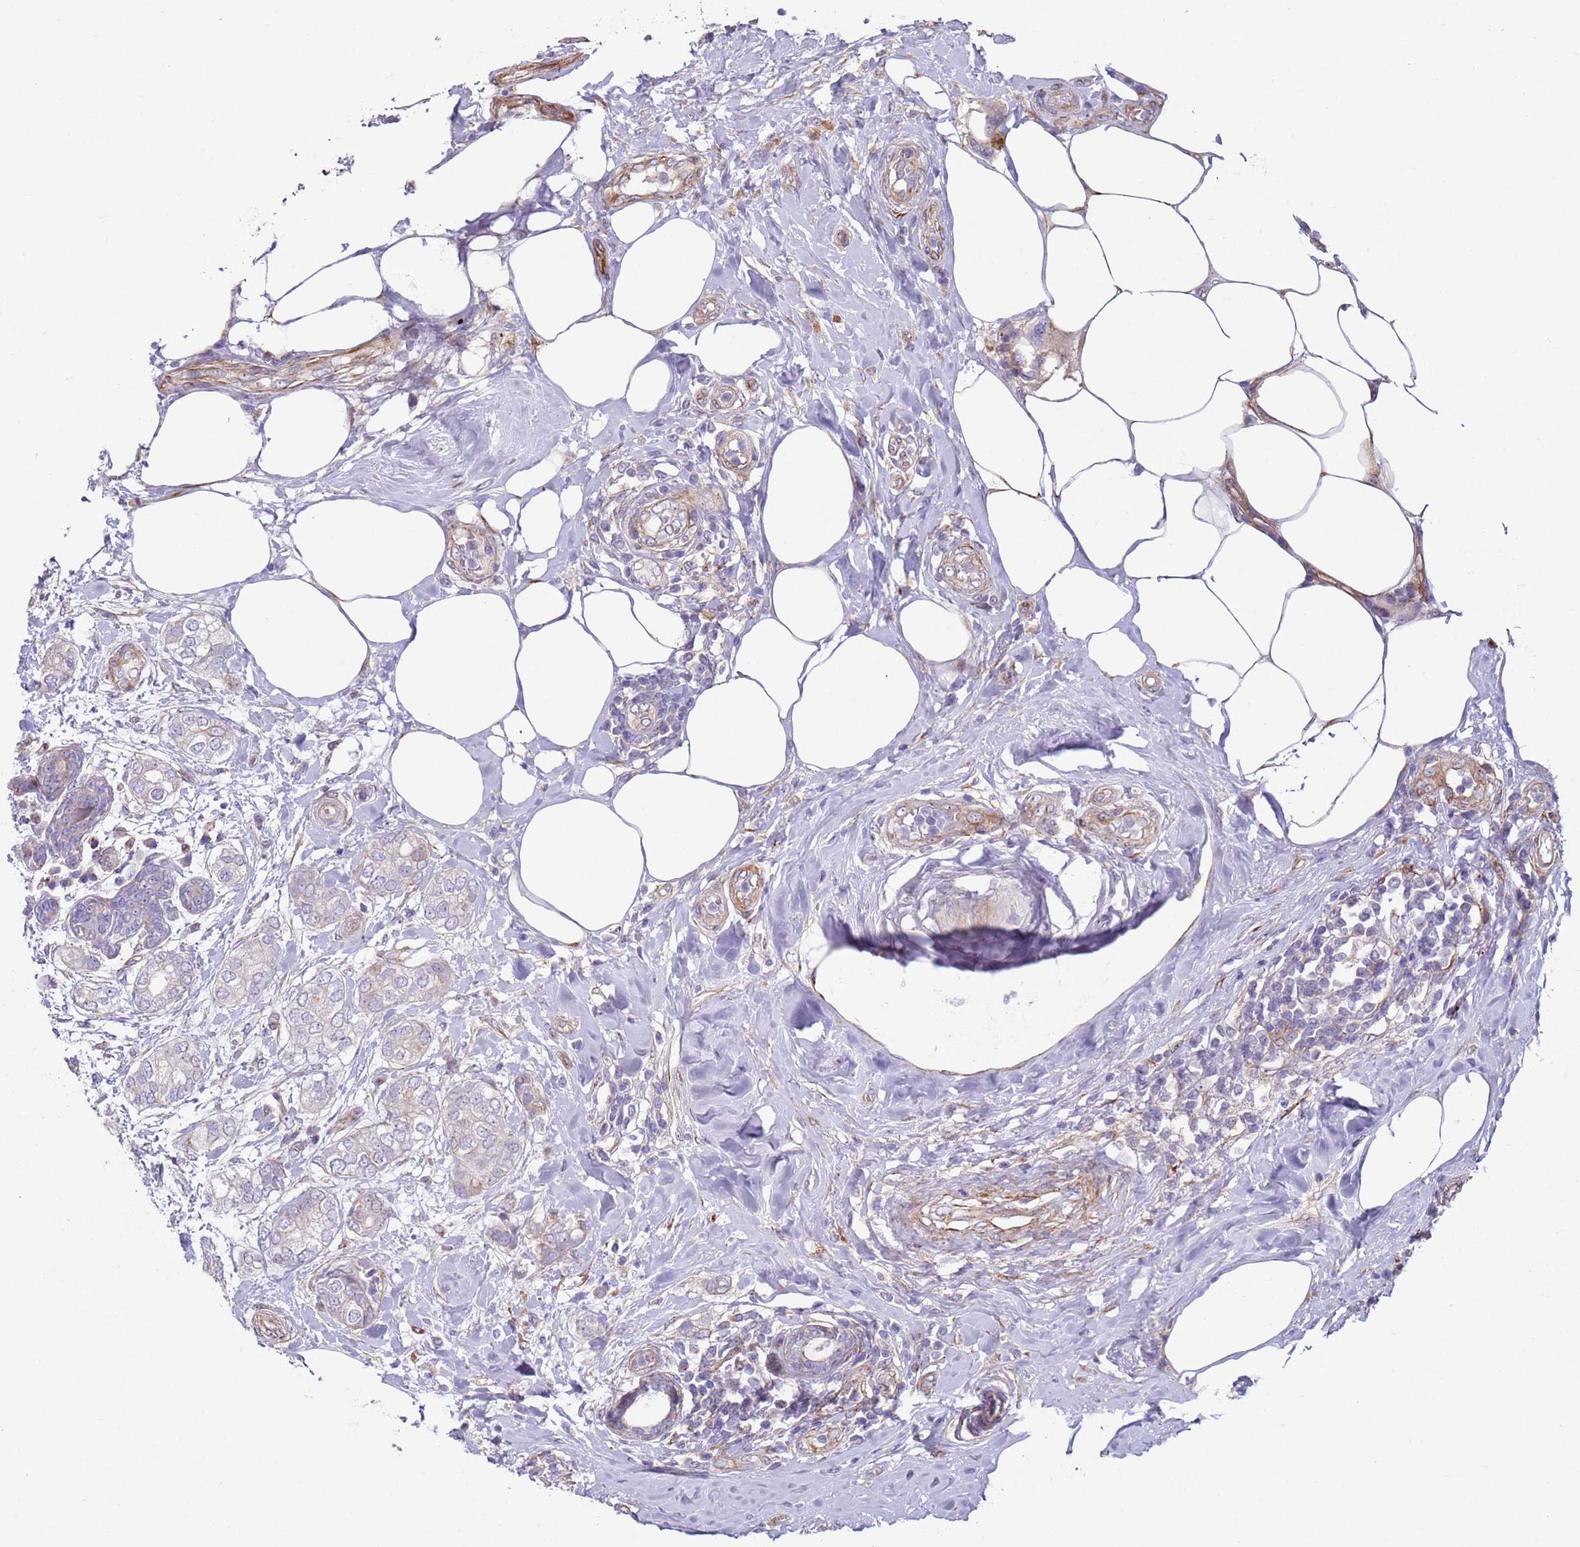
{"staining": {"intensity": "negative", "quantity": "none", "location": "none"}, "tissue": "breast cancer", "cell_type": "Tumor cells", "image_type": "cancer", "snomed": [{"axis": "morphology", "description": "Duct carcinoma"}, {"axis": "topography", "description": "Breast"}], "caption": "This is an immunohistochemistry photomicrograph of breast cancer. There is no staining in tumor cells.", "gene": "HEATR1", "patient": {"sex": "female", "age": 73}}